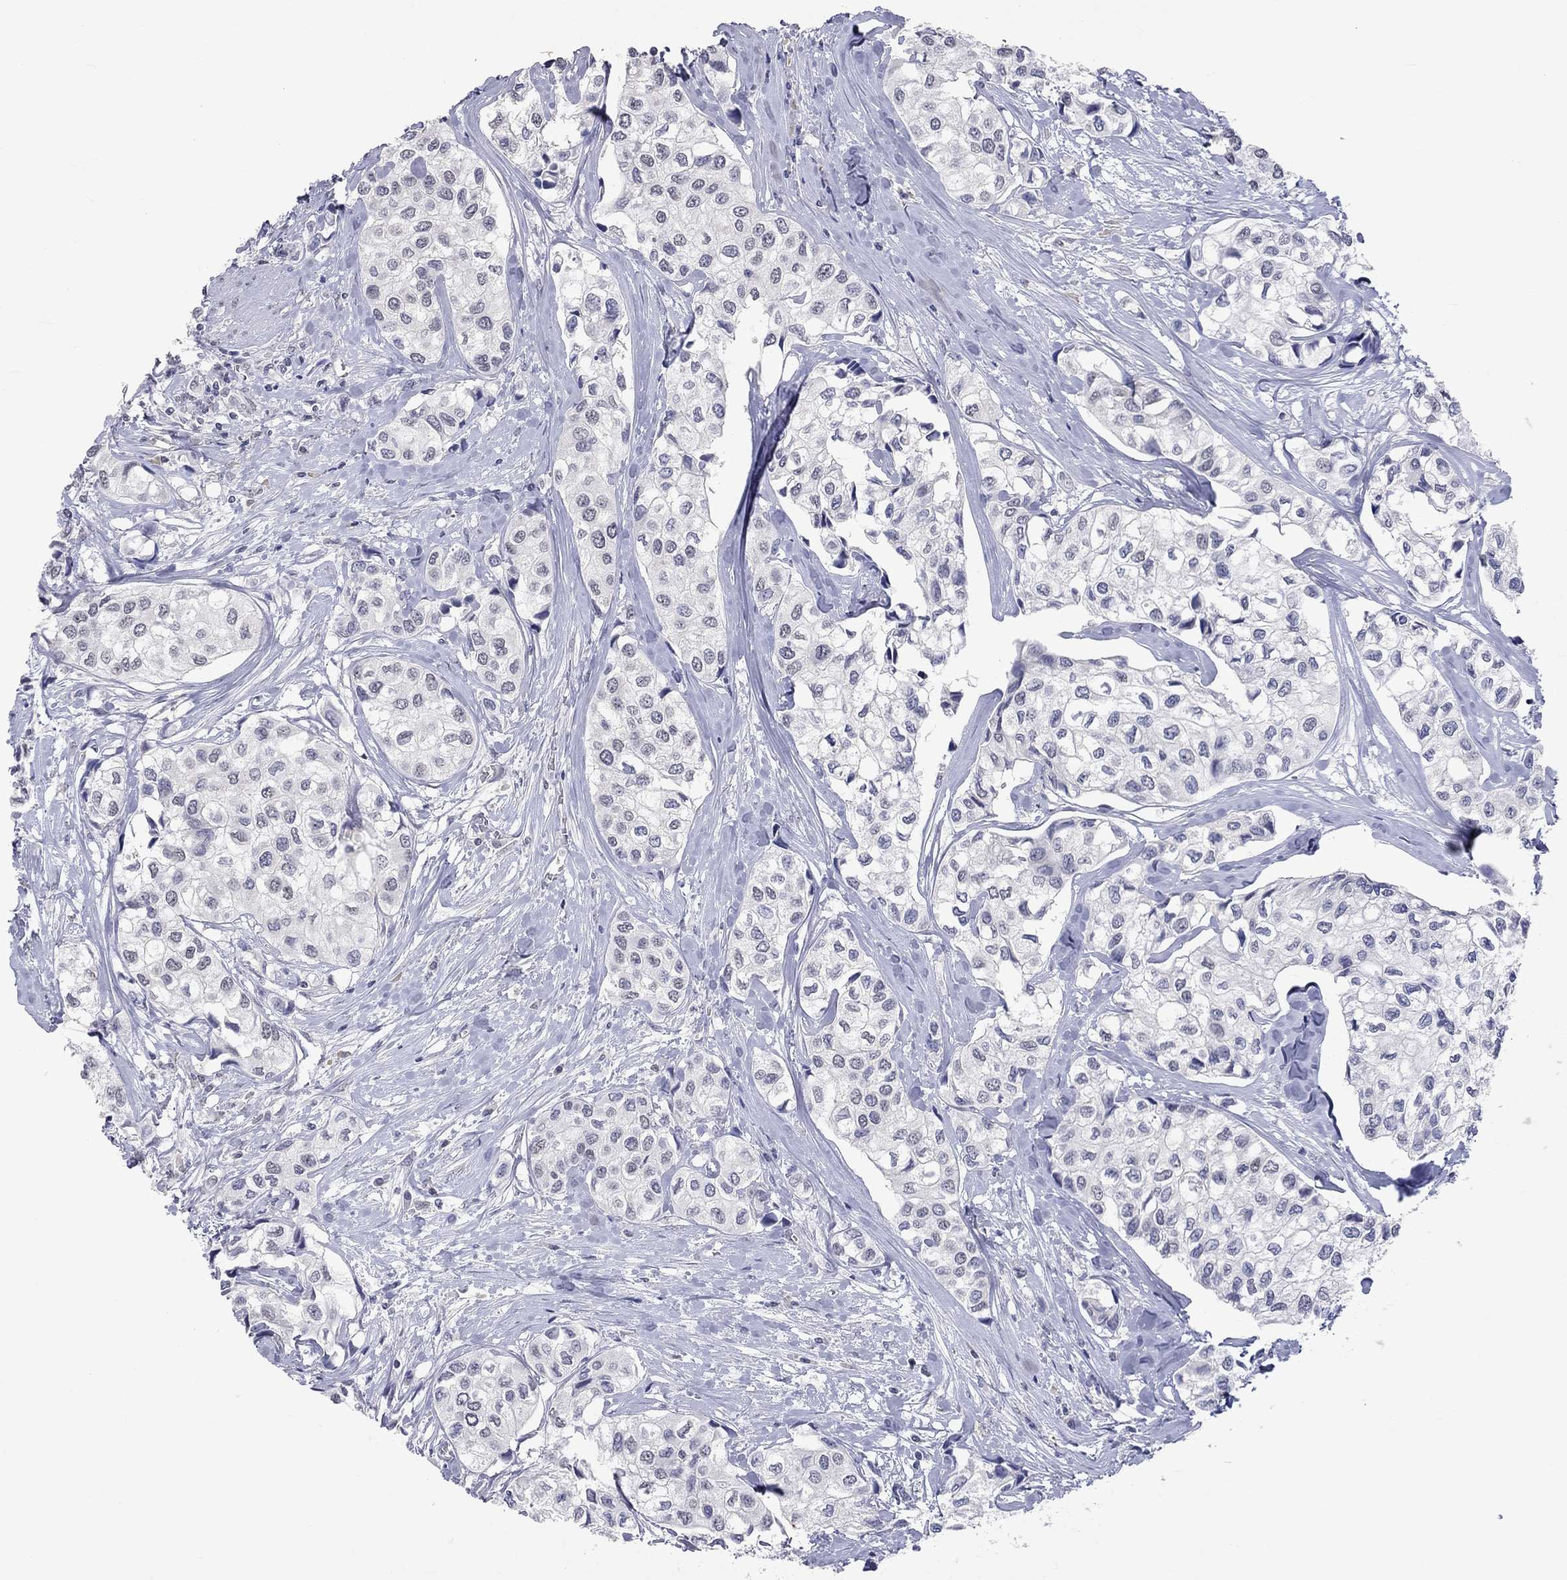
{"staining": {"intensity": "negative", "quantity": "none", "location": "none"}, "tissue": "urothelial cancer", "cell_type": "Tumor cells", "image_type": "cancer", "snomed": [{"axis": "morphology", "description": "Urothelial carcinoma, High grade"}, {"axis": "topography", "description": "Urinary bladder"}], "caption": "IHC micrograph of human urothelial cancer stained for a protein (brown), which demonstrates no positivity in tumor cells.", "gene": "TMEM143", "patient": {"sex": "male", "age": 73}}